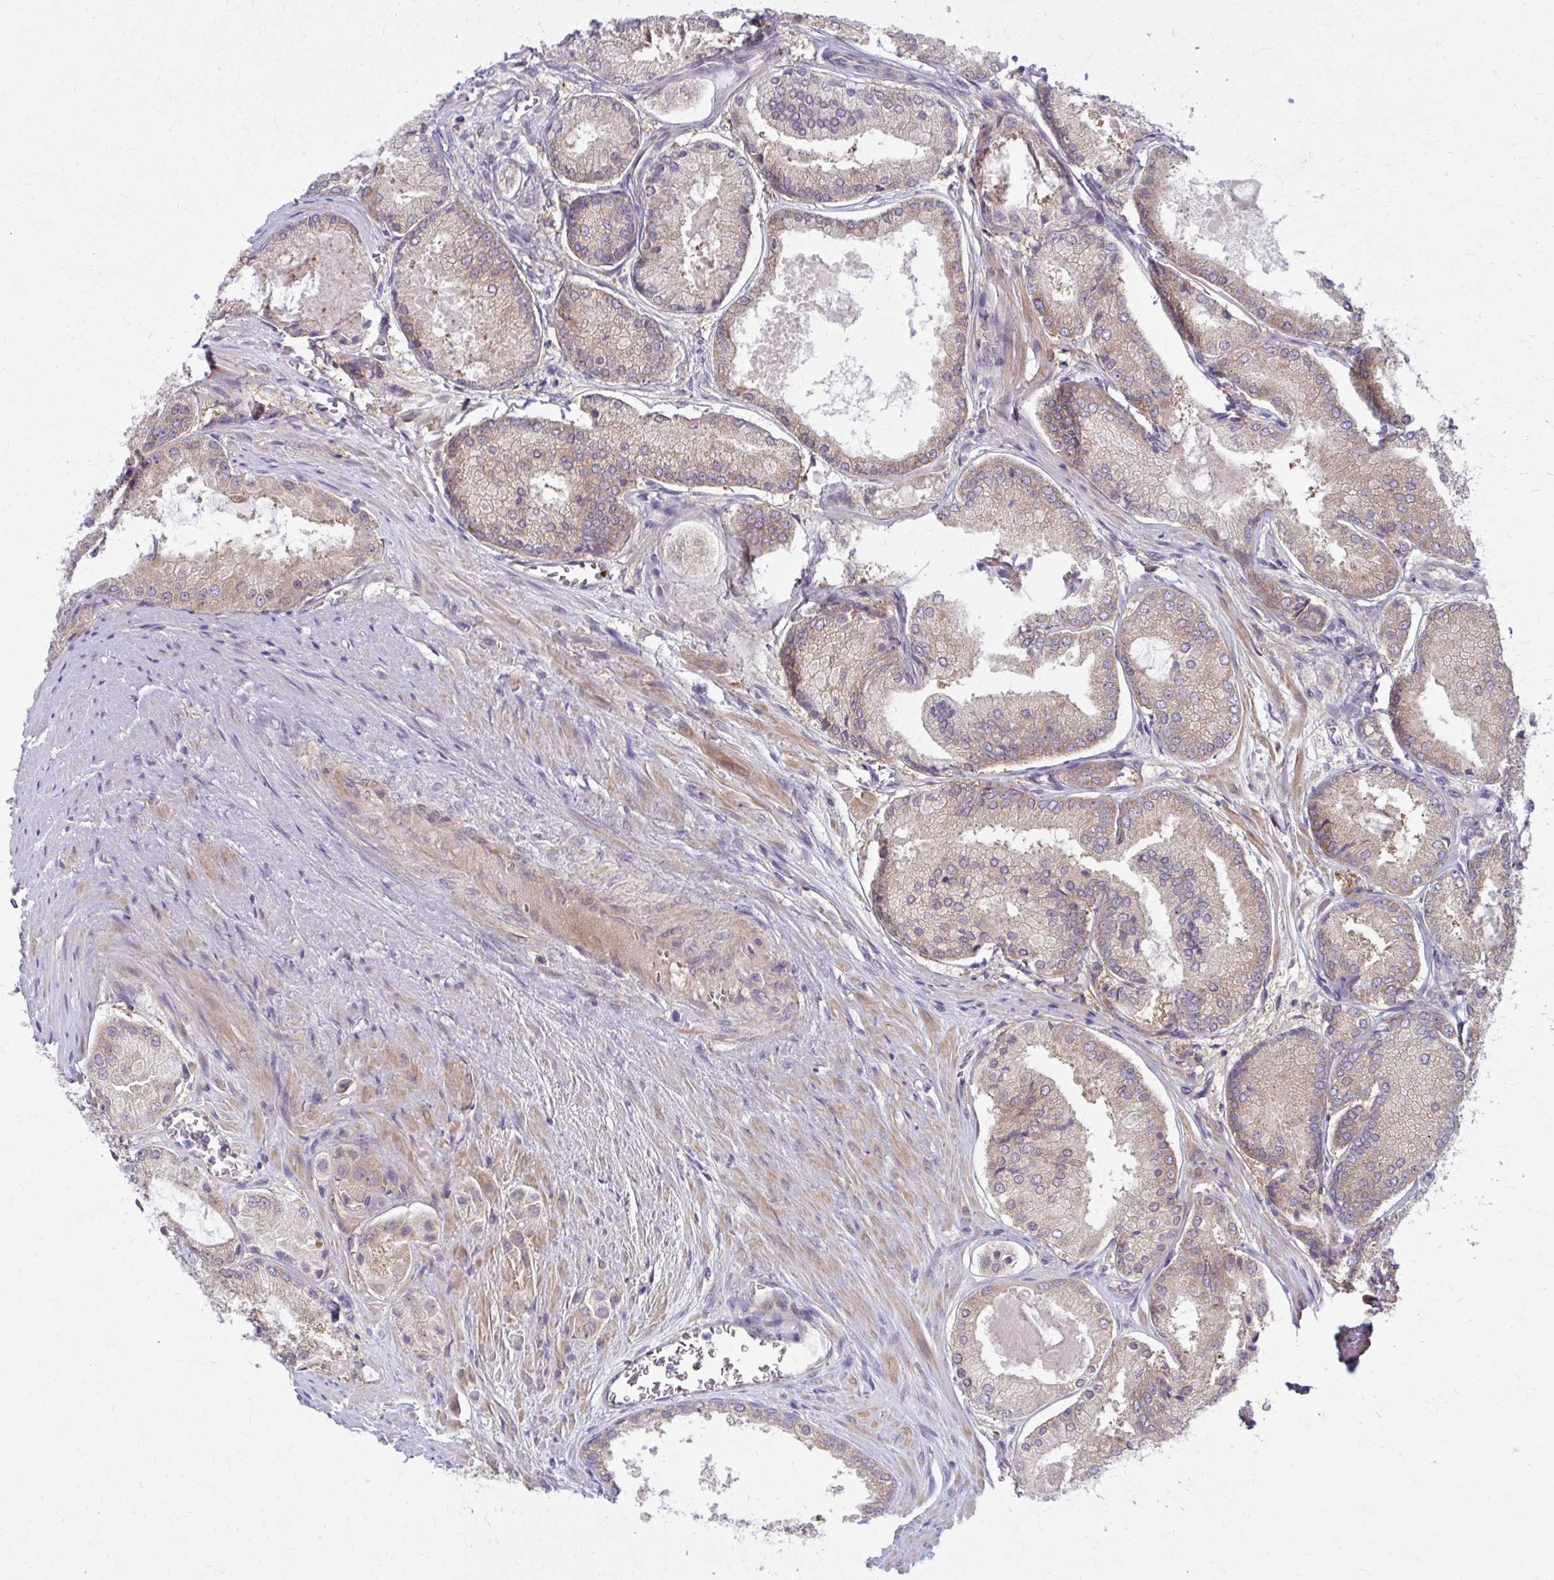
{"staining": {"intensity": "weak", "quantity": ">75%", "location": "cytoplasmic/membranous"}, "tissue": "prostate cancer", "cell_type": "Tumor cells", "image_type": "cancer", "snomed": [{"axis": "morphology", "description": "Adenocarcinoma, High grade"}, {"axis": "topography", "description": "Prostate"}], "caption": "High-power microscopy captured an IHC photomicrograph of prostate high-grade adenocarcinoma, revealing weak cytoplasmic/membranous positivity in approximately >75% of tumor cells. The protein is stained brown, and the nuclei are stained in blue (DAB (3,3'-diaminobenzidine) IHC with brightfield microscopy, high magnification).", "gene": "CEMP1", "patient": {"sex": "male", "age": 73}}